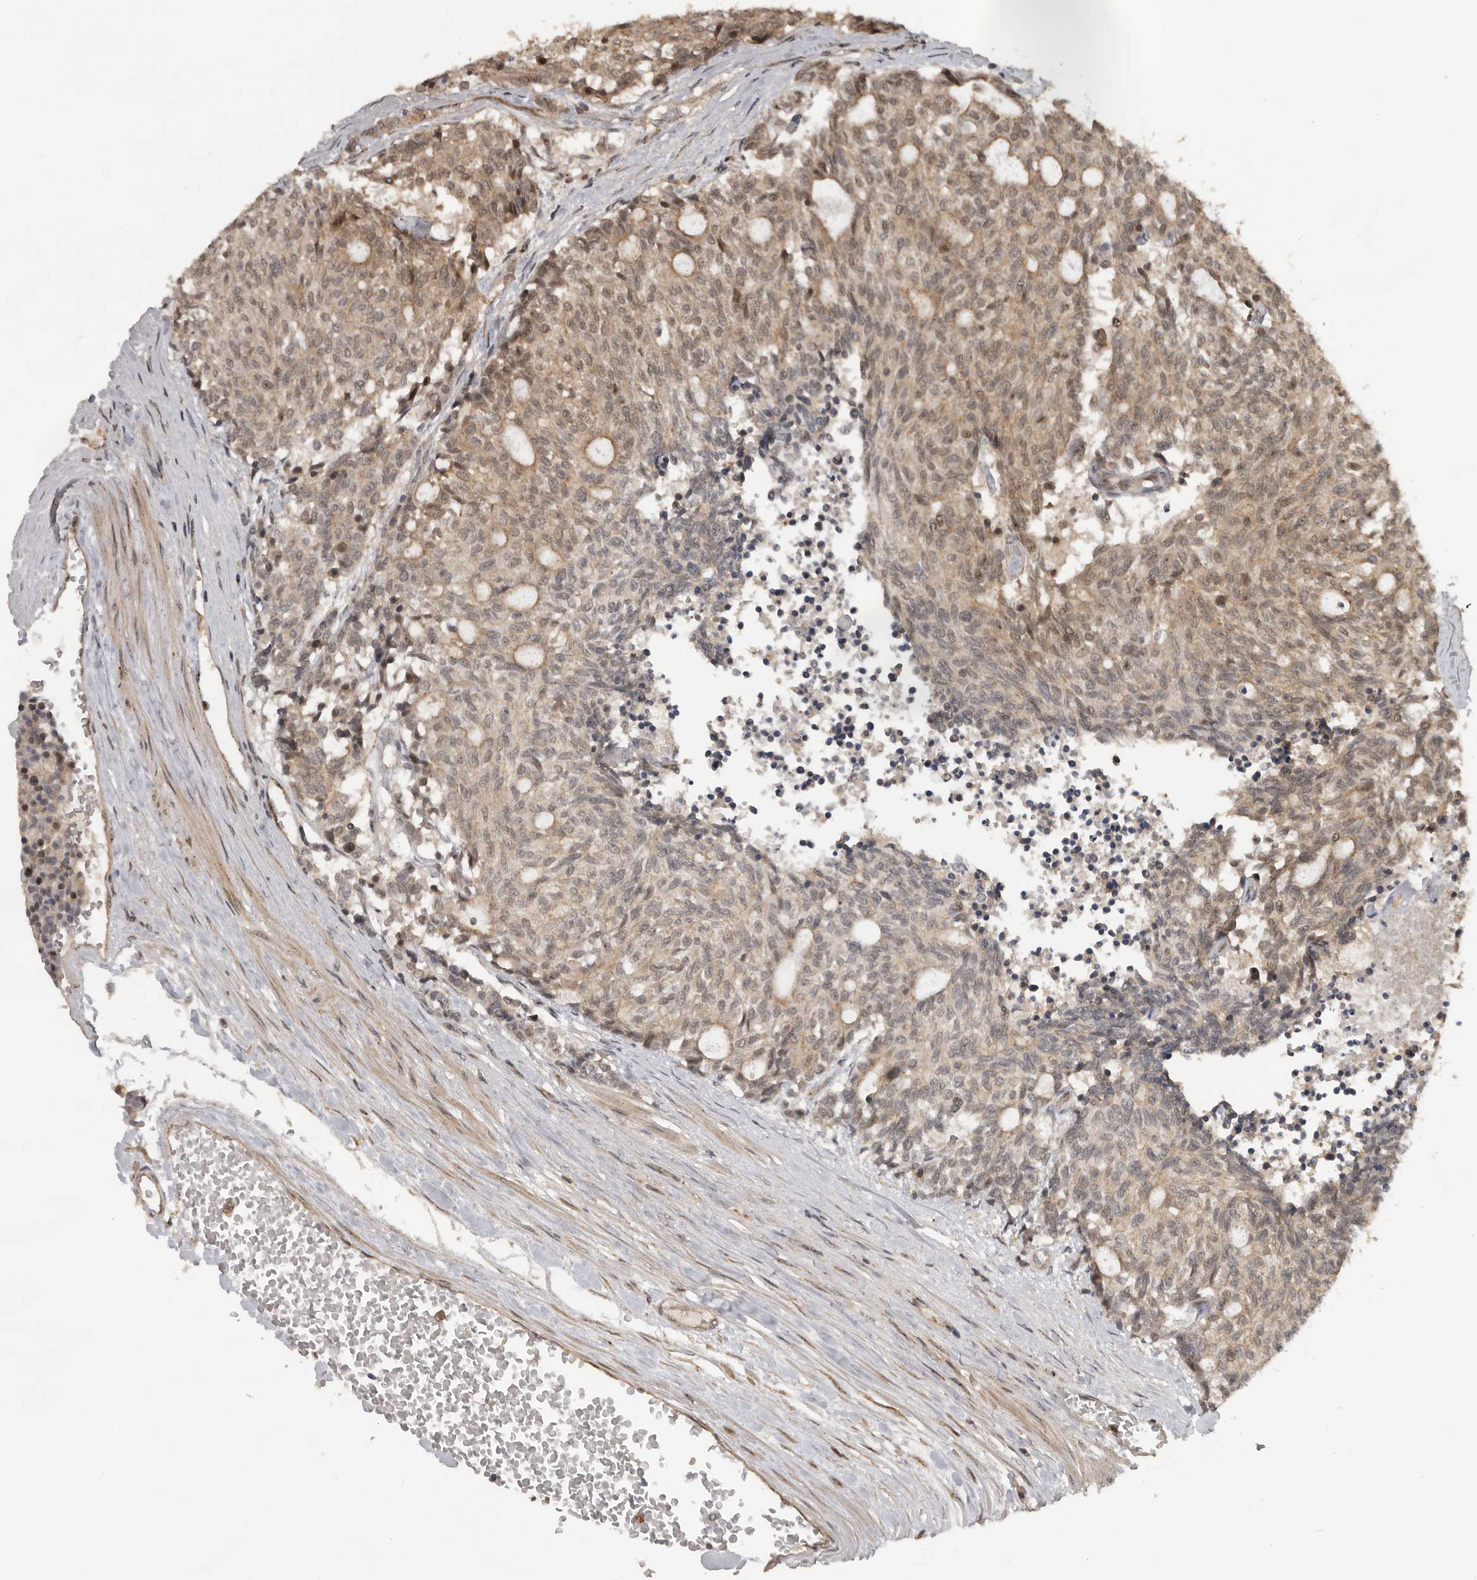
{"staining": {"intensity": "moderate", "quantity": ">75%", "location": "cytoplasmic/membranous,nuclear"}, "tissue": "carcinoid", "cell_type": "Tumor cells", "image_type": "cancer", "snomed": [{"axis": "morphology", "description": "Carcinoid, malignant, NOS"}, {"axis": "topography", "description": "Pancreas"}], "caption": "High-magnification brightfield microscopy of malignant carcinoid stained with DAB (3,3'-diaminobenzidine) (brown) and counterstained with hematoxylin (blue). tumor cells exhibit moderate cytoplasmic/membranous and nuclear expression is appreciated in approximately>75% of cells.", "gene": "CEP350", "patient": {"sex": "female", "age": 54}}